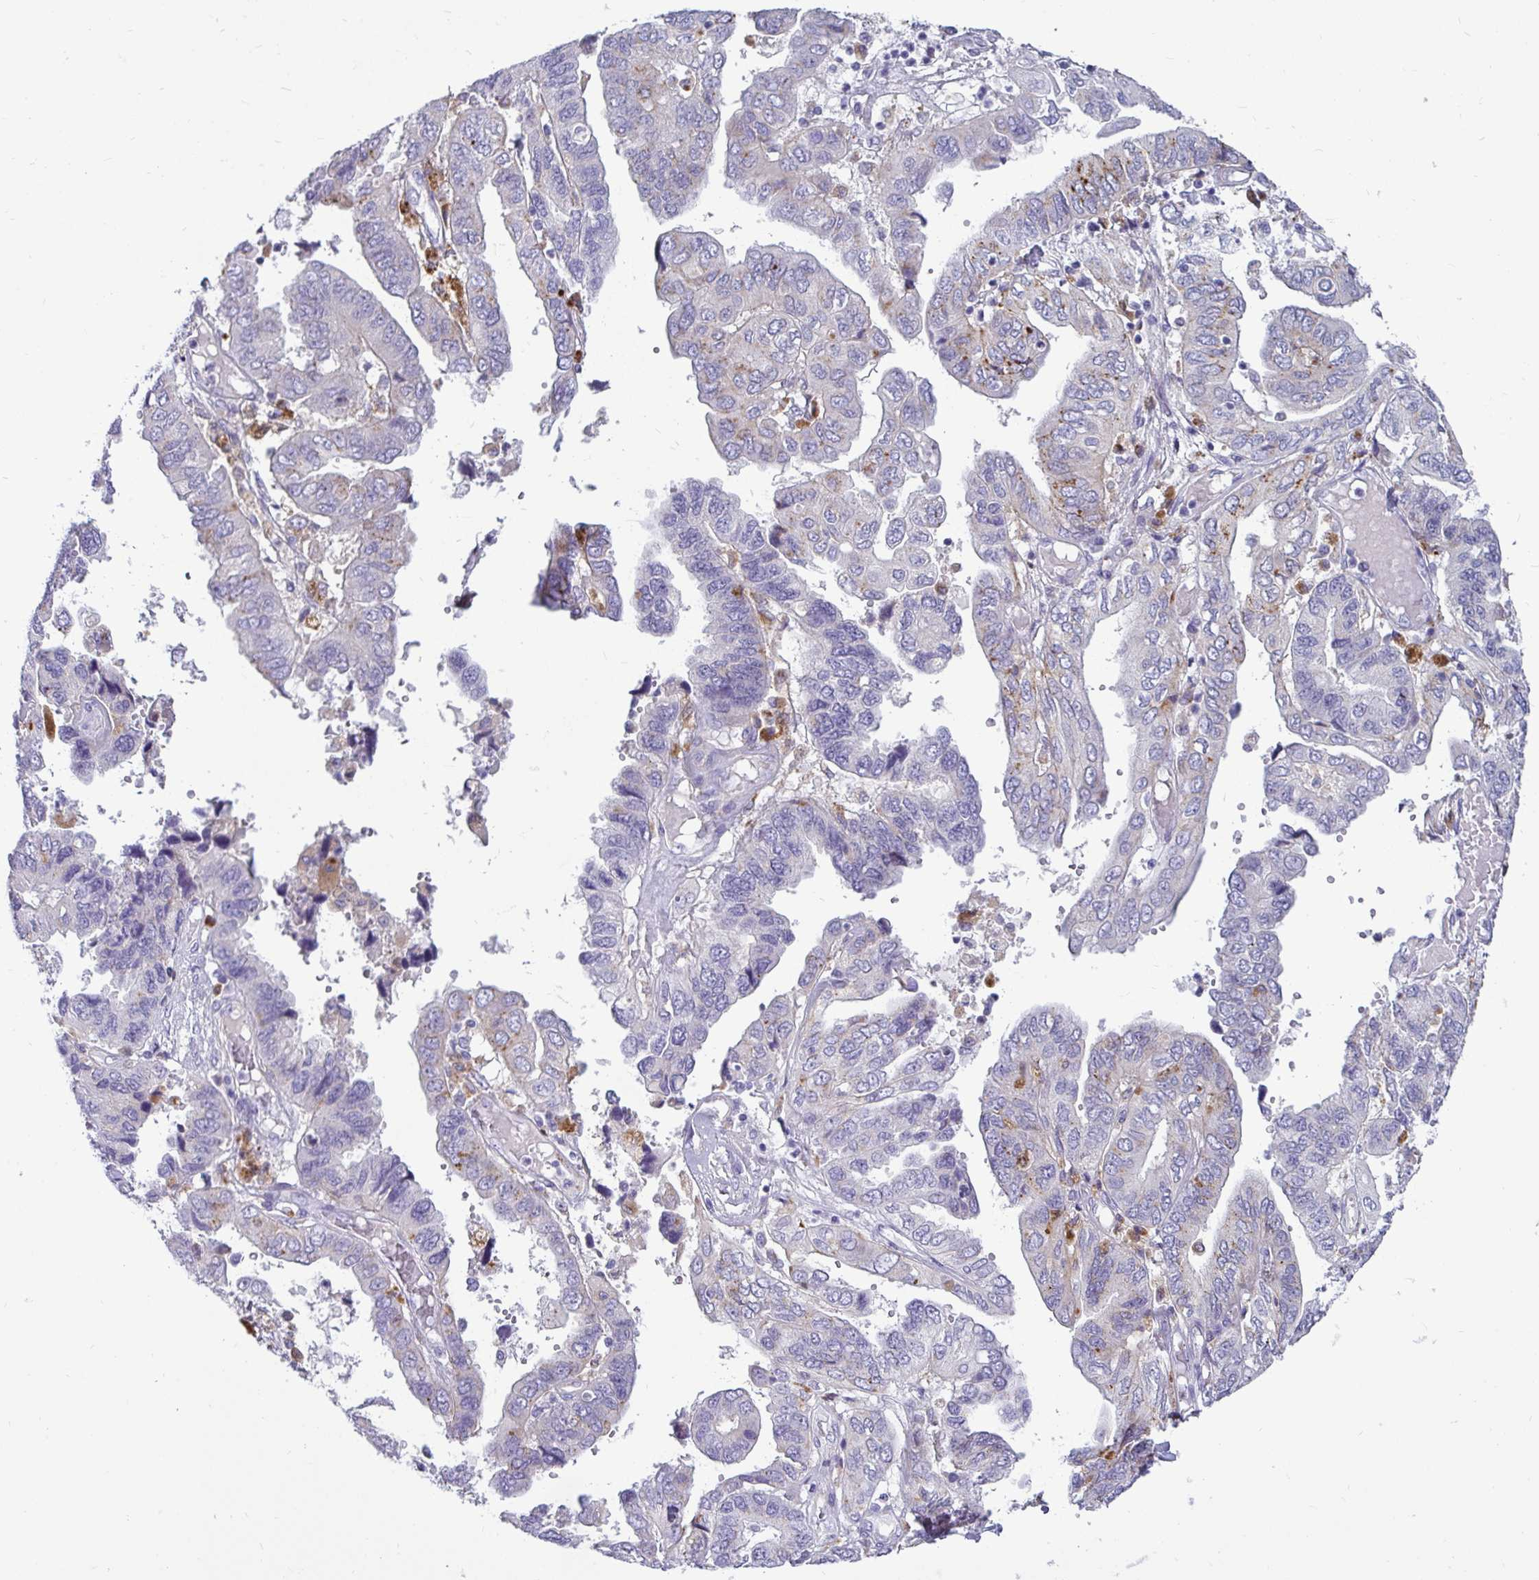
{"staining": {"intensity": "negative", "quantity": "none", "location": "none"}, "tissue": "ovarian cancer", "cell_type": "Tumor cells", "image_type": "cancer", "snomed": [{"axis": "morphology", "description": "Cystadenocarcinoma, serous, NOS"}, {"axis": "topography", "description": "Ovary"}], "caption": "Photomicrograph shows no protein staining in tumor cells of ovarian cancer (serous cystadenocarcinoma) tissue.", "gene": "CTSZ", "patient": {"sex": "female", "age": 79}}